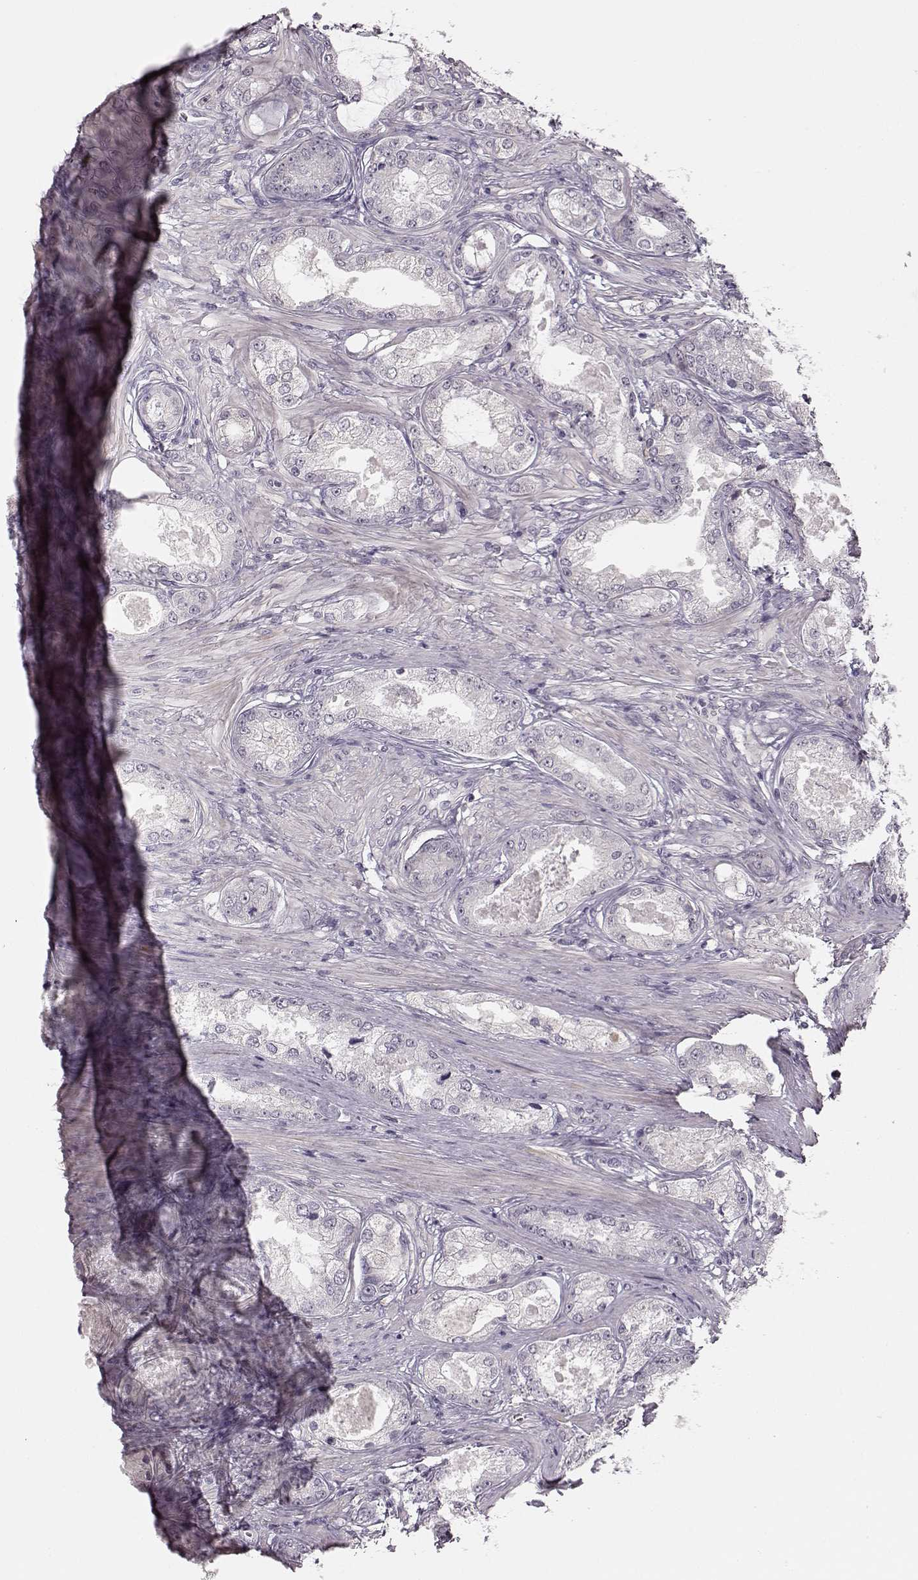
{"staining": {"intensity": "negative", "quantity": "none", "location": "none"}, "tissue": "prostate cancer", "cell_type": "Tumor cells", "image_type": "cancer", "snomed": [{"axis": "morphology", "description": "Adenocarcinoma, Low grade"}, {"axis": "topography", "description": "Prostate"}], "caption": "IHC photomicrograph of low-grade adenocarcinoma (prostate) stained for a protein (brown), which shows no staining in tumor cells. Brightfield microscopy of IHC stained with DAB (3,3'-diaminobenzidine) (brown) and hematoxylin (blue), captured at high magnification.", "gene": "MAP6D1", "patient": {"sex": "male", "age": 68}}